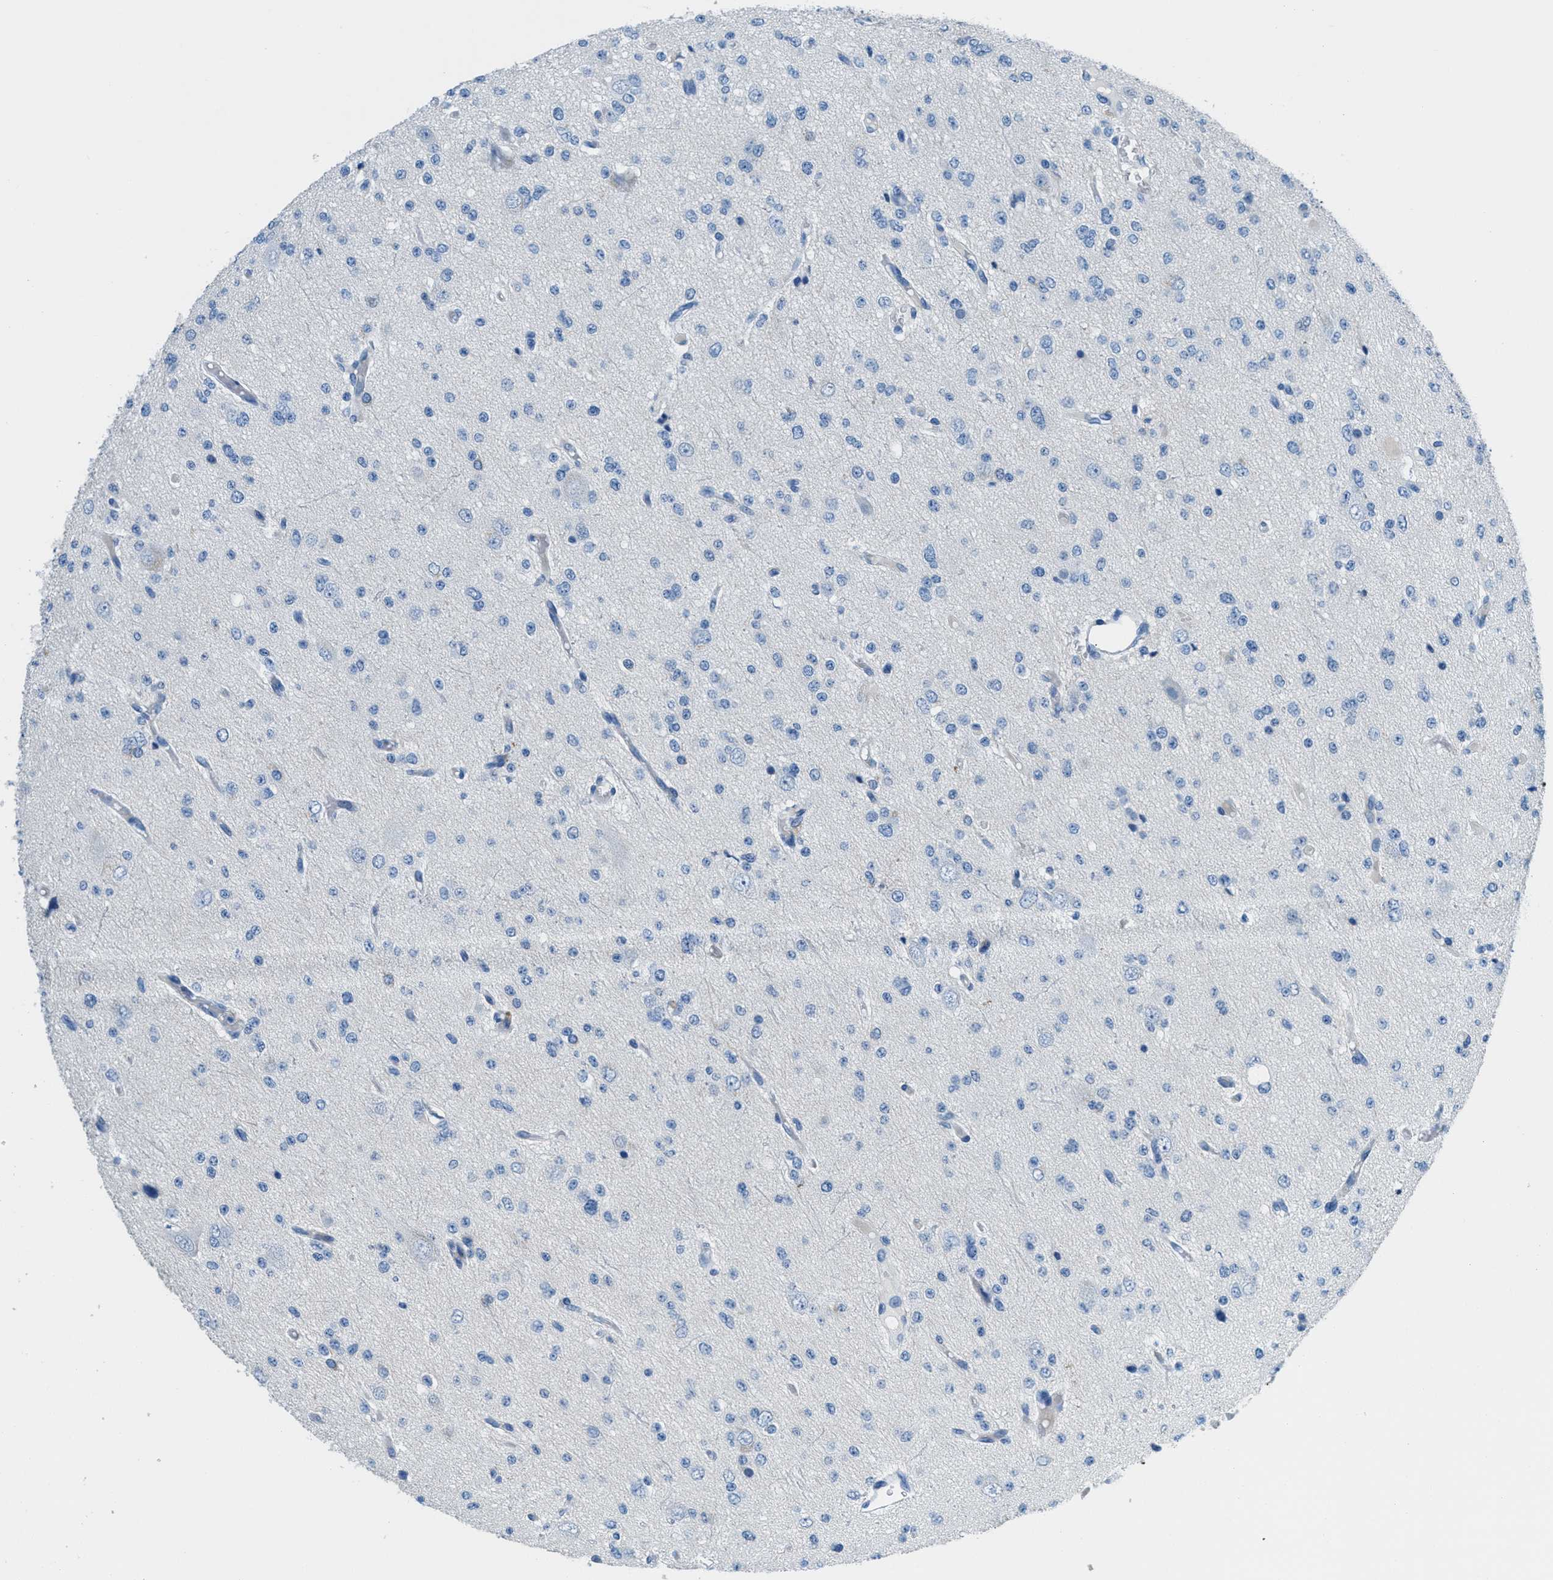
{"staining": {"intensity": "negative", "quantity": "none", "location": "none"}, "tissue": "glioma", "cell_type": "Tumor cells", "image_type": "cancer", "snomed": [{"axis": "morphology", "description": "Glioma, malignant, Low grade"}, {"axis": "topography", "description": "Brain"}], "caption": "Micrograph shows no significant protein staining in tumor cells of malignant low-grade glioma.", "gene": "MGARP", "patient": {"sex": "male", "age": 38}}